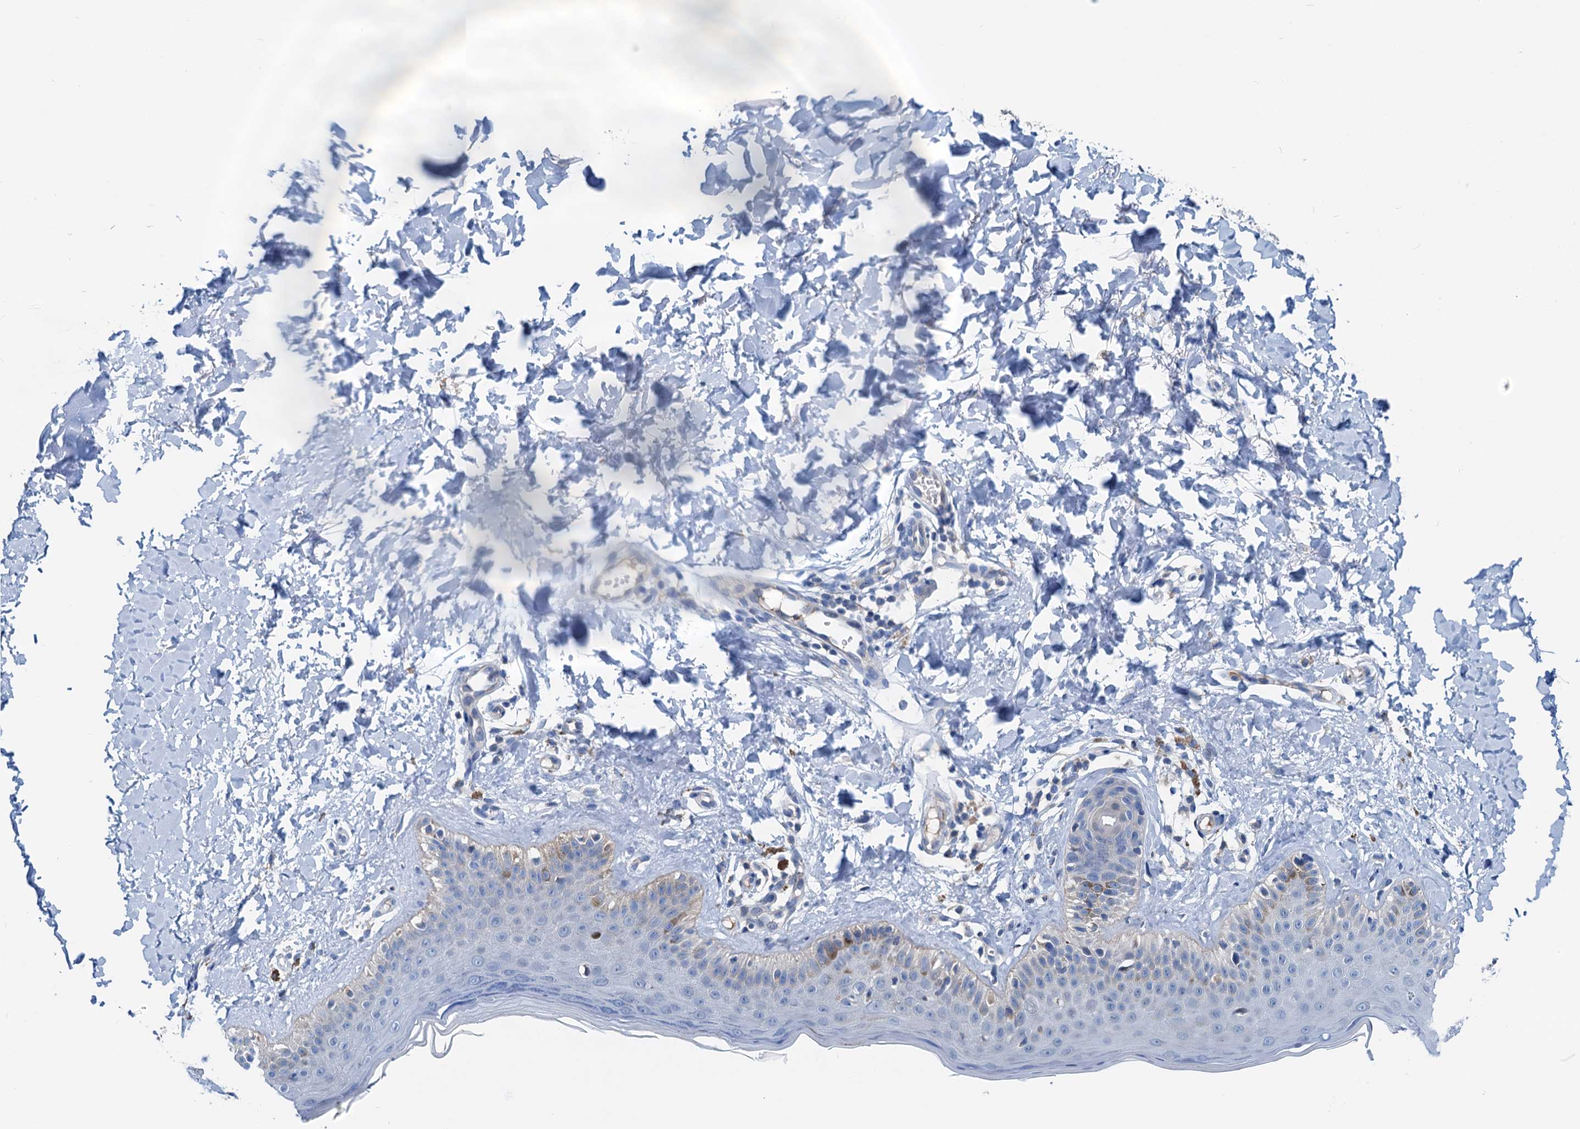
{"staining": {"intensity": "negative", "quantity": "none", "location": "none"}, "tissue": "skin", "cell_type": "Fibroblasts", "image_type": "normal", "snomed": [{"axis": "morphology", "description": "Normal tissue, NOS"}, {"axis": "topography", "description": "Skin"}], "caption": "DAB immunohistochemical staining of unremarkable skin displays no significant positivity in fibroblasts. The staining is performed using DAB (3,3'-diaminobenzidine) brown chromogen with nuclei counter-stained in using hematoxylin.", "gene": "KNDC1", "patient": {"sex": "male", "age": 52}}